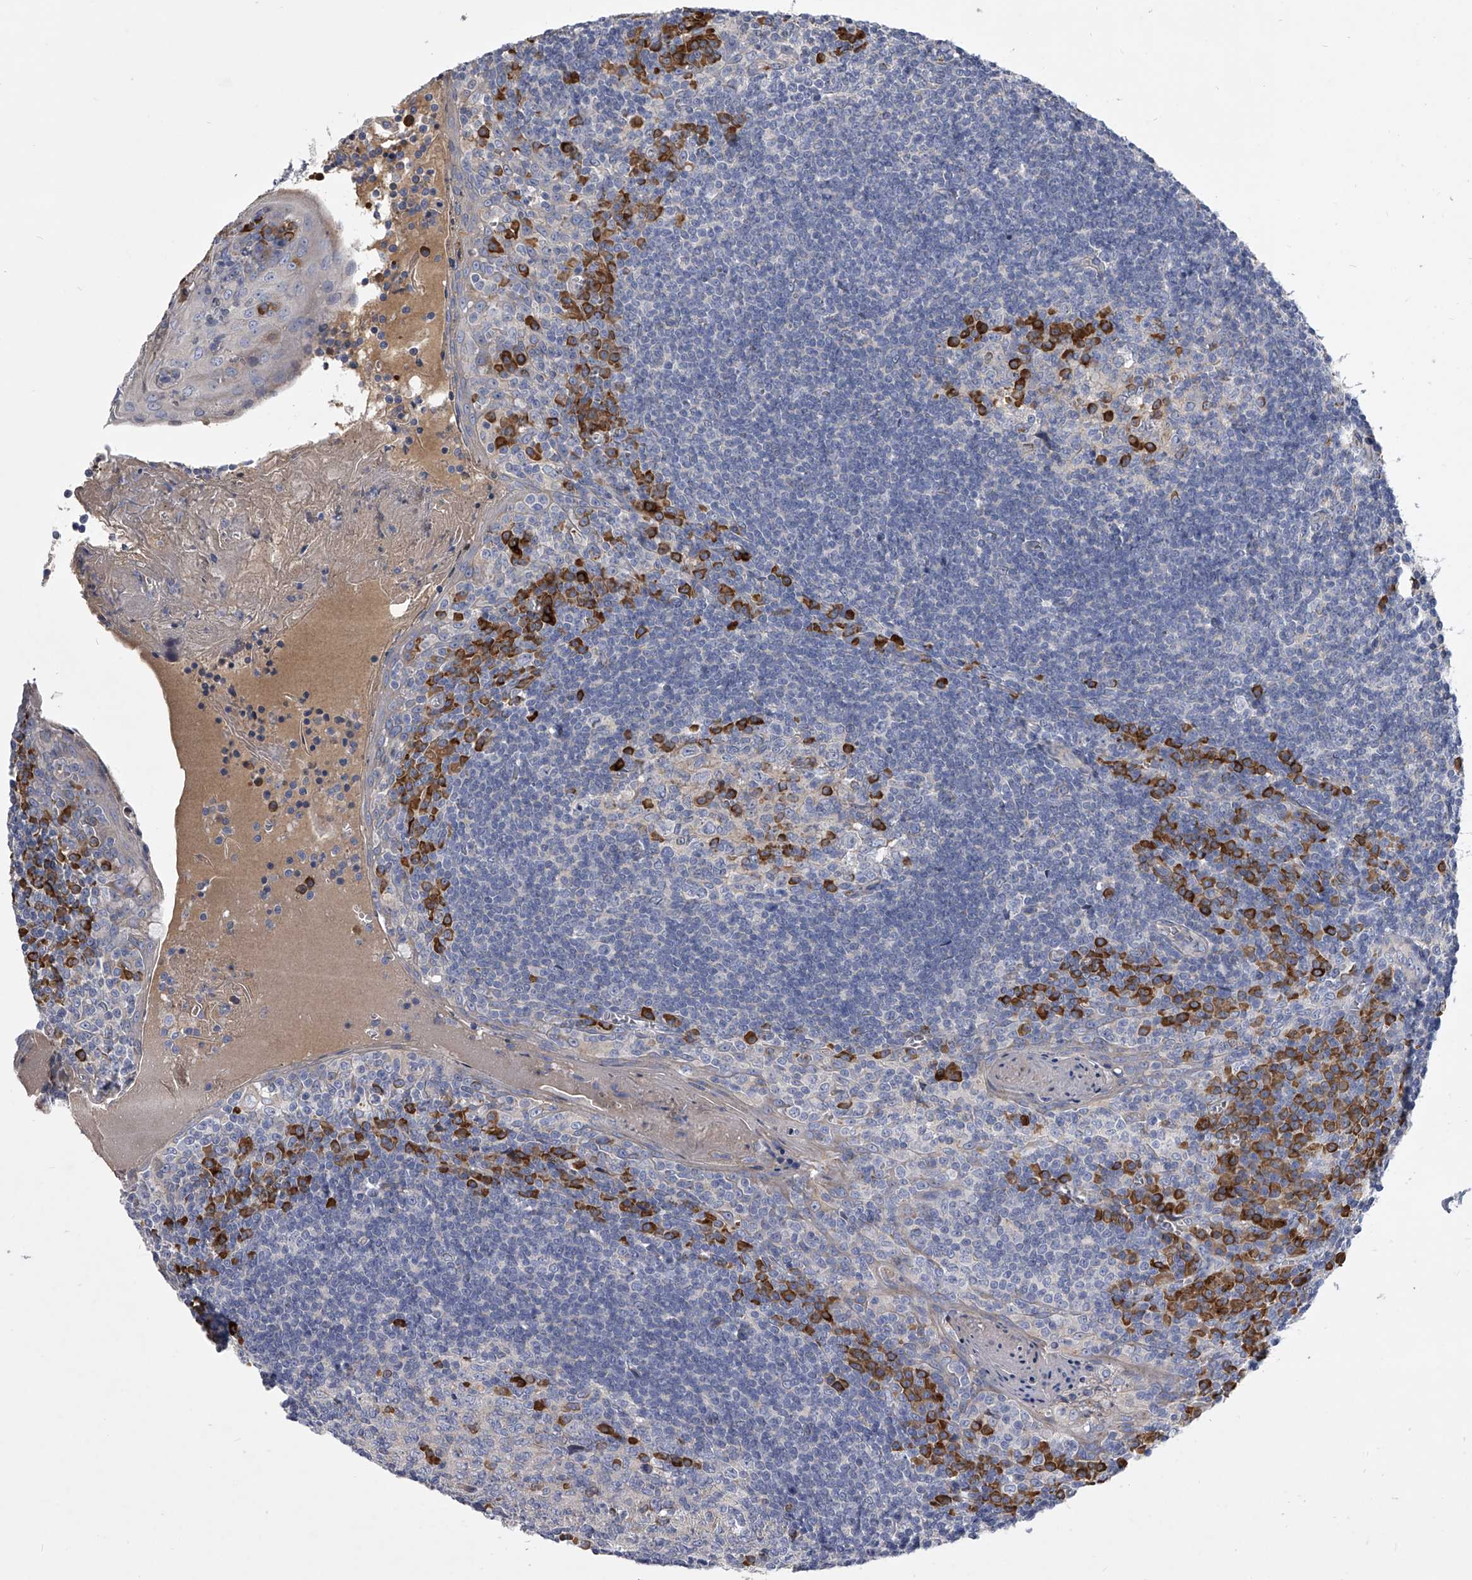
{"staining": {"intensity": "strong", "quantity": "<25%", "location": "cytoplasmic/membranous"}, "tissue": "tonsil", "cell_type": "Germinal center cells", "image_type": "normal", "snomed": [{"axis": "morphology", "description": "Normal tissue, NOS"}, {"axis": "topography", "description": "Tonsil"}], "caption": "A brown stain highlights strong cytoplasmic/membranous expression of a protein in germinal center cells of benign human tonsil.", "gene": "CCR4", "patient": {"sex": "male", "age": 27}}